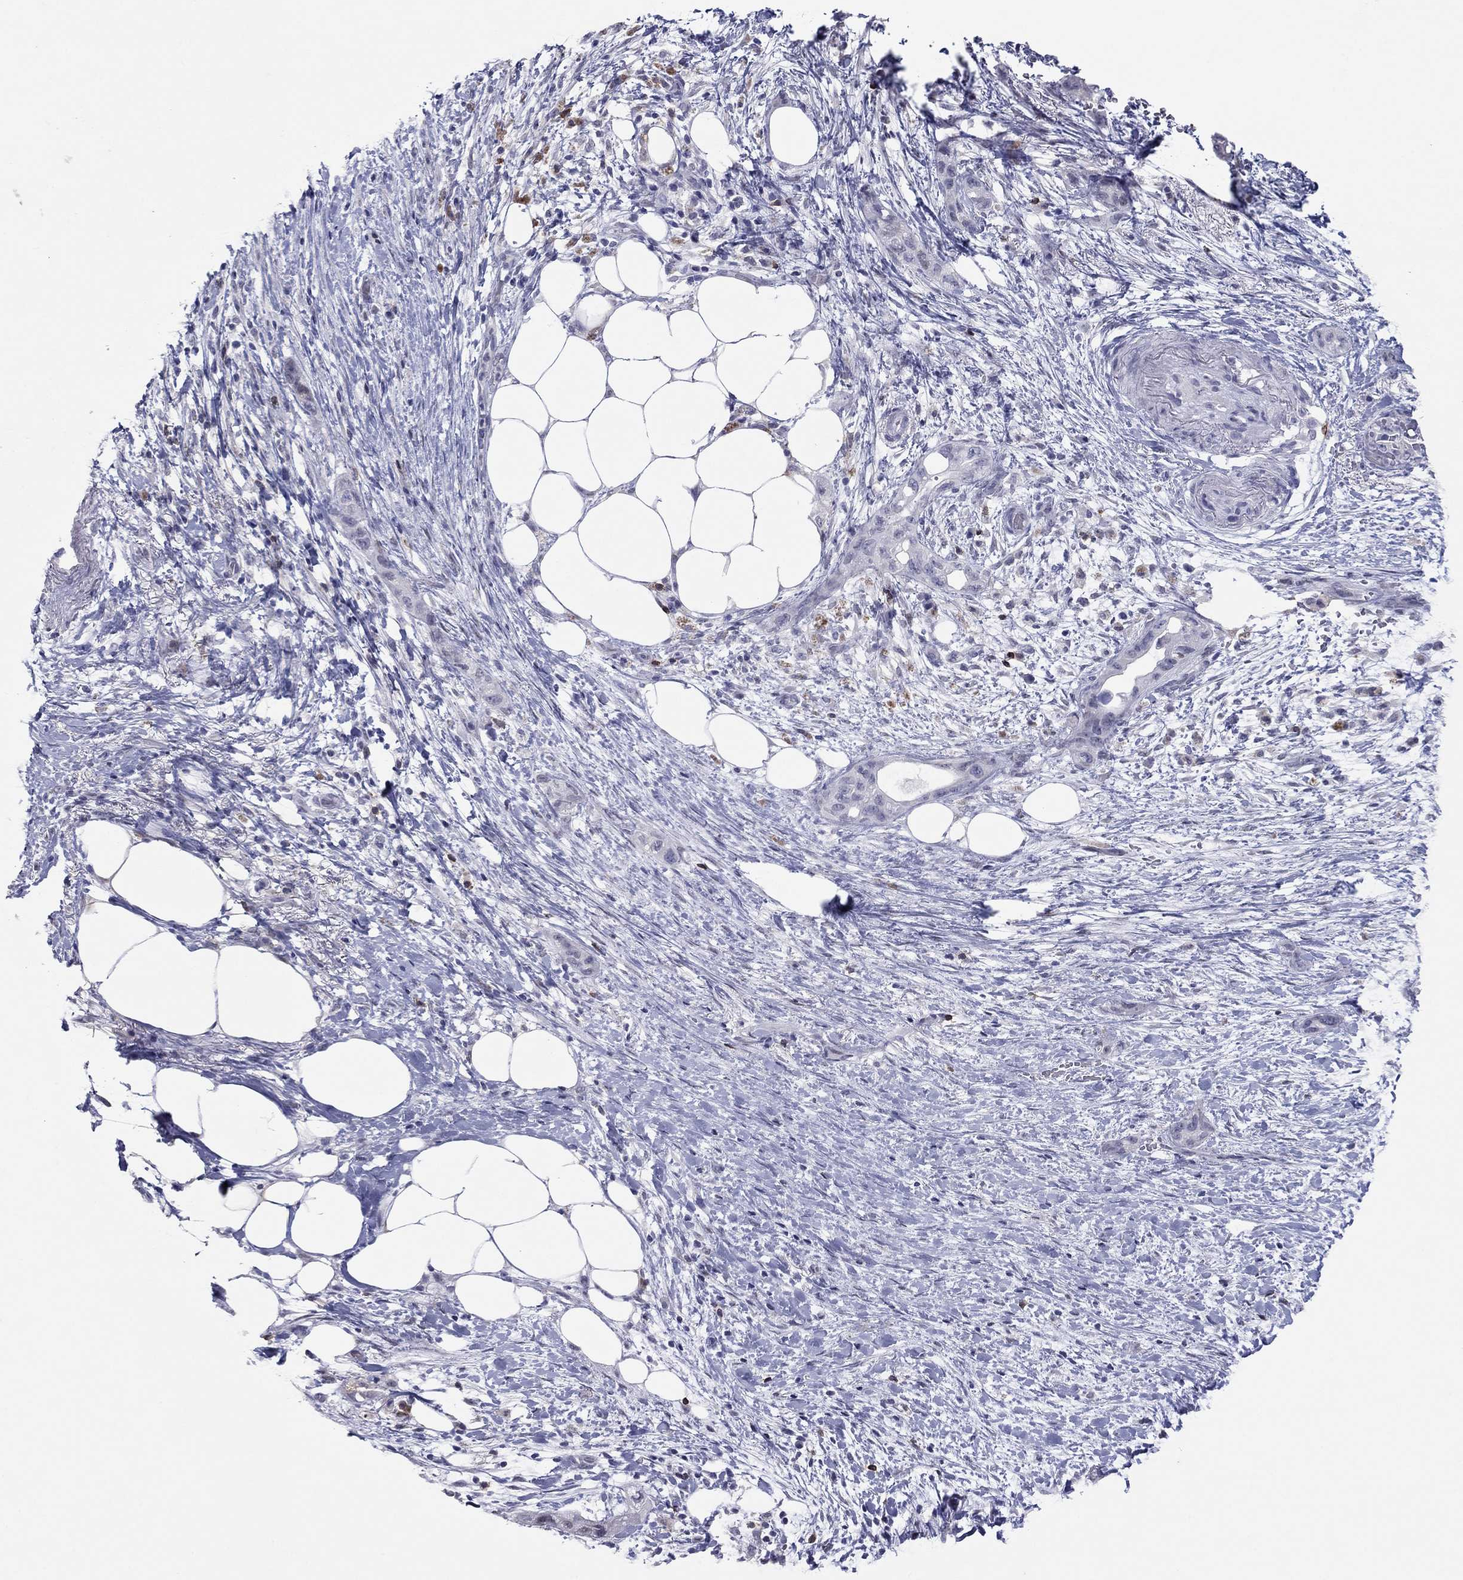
{"staining": {"intensity": "negative", "quantity": "none", "location": "none"}, "tissue": "pancreatic cancer", "cell_type": "Tumor cells", "image_type": "cancer", "snomed": [{"axis": "morphology", "description": "Adenocarcinoma, NOS"}, {"axis": "topography", "description": "Pancreas"}], "caption": "The image demonstrates no staining of tumor cells in pancreatic cancer. (DAB immunohistochemistry visualized using brightfield microscopy, high magnification).", "gene": "ITGAE", "patient": {"sex": "female", "age": 72}}